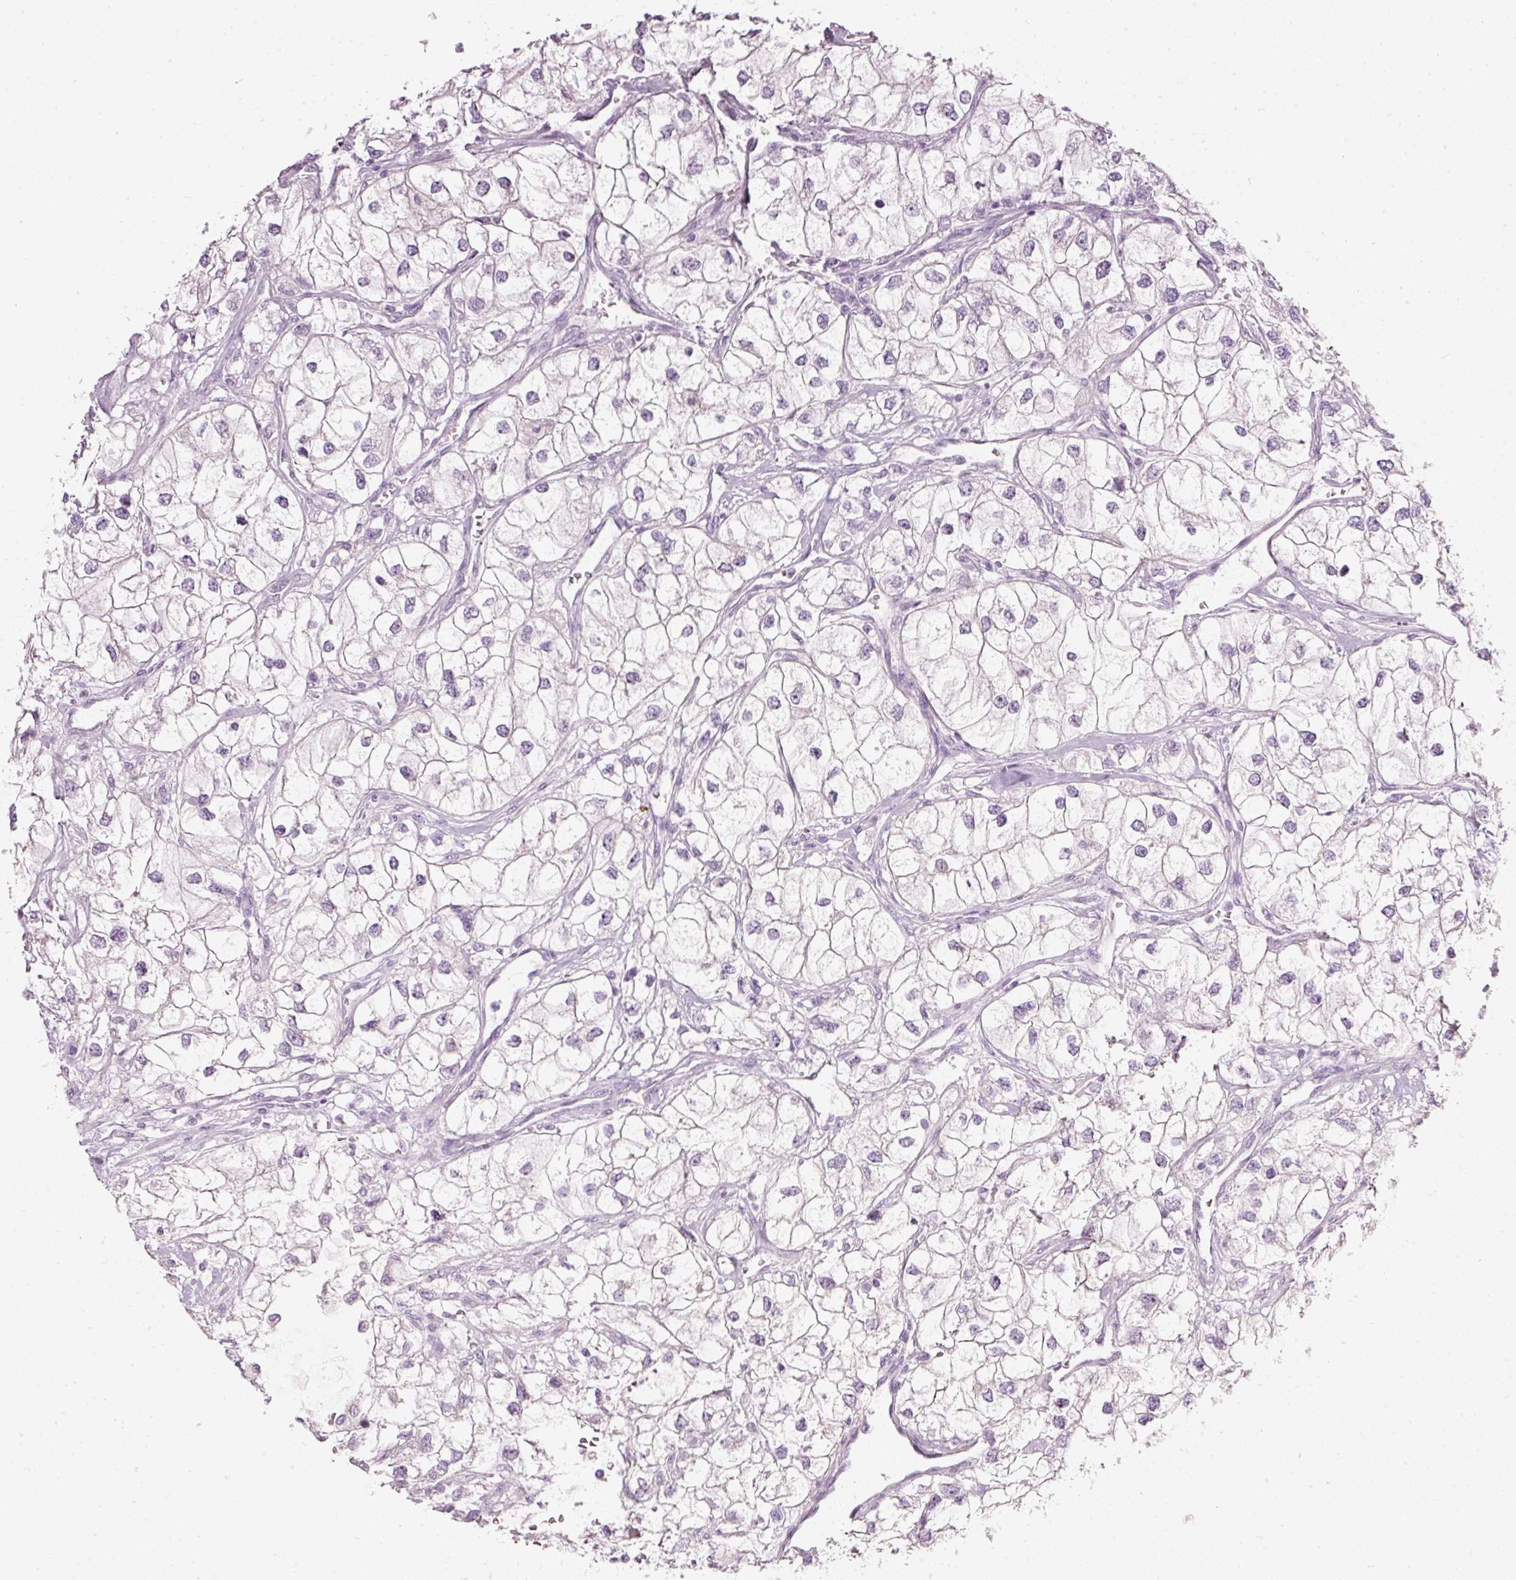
{"staining": {"intensity": "negative", "quantity": "none", "location": "none"}, "tissue": "renal cancer", "cell_type": "Tumor cells", "image_type": "cancer", "snomed": [{"axis": "morphology", "description": "Adenocarcinoma, NOS"}, {"axis": "topography", "description": "Kidney"}], "caption": "Tumor cells show no significant positivity in adenocarcinoma (renal).", "gene": "PDXDC1", "patient": {"sex": "male", "age": 59}}